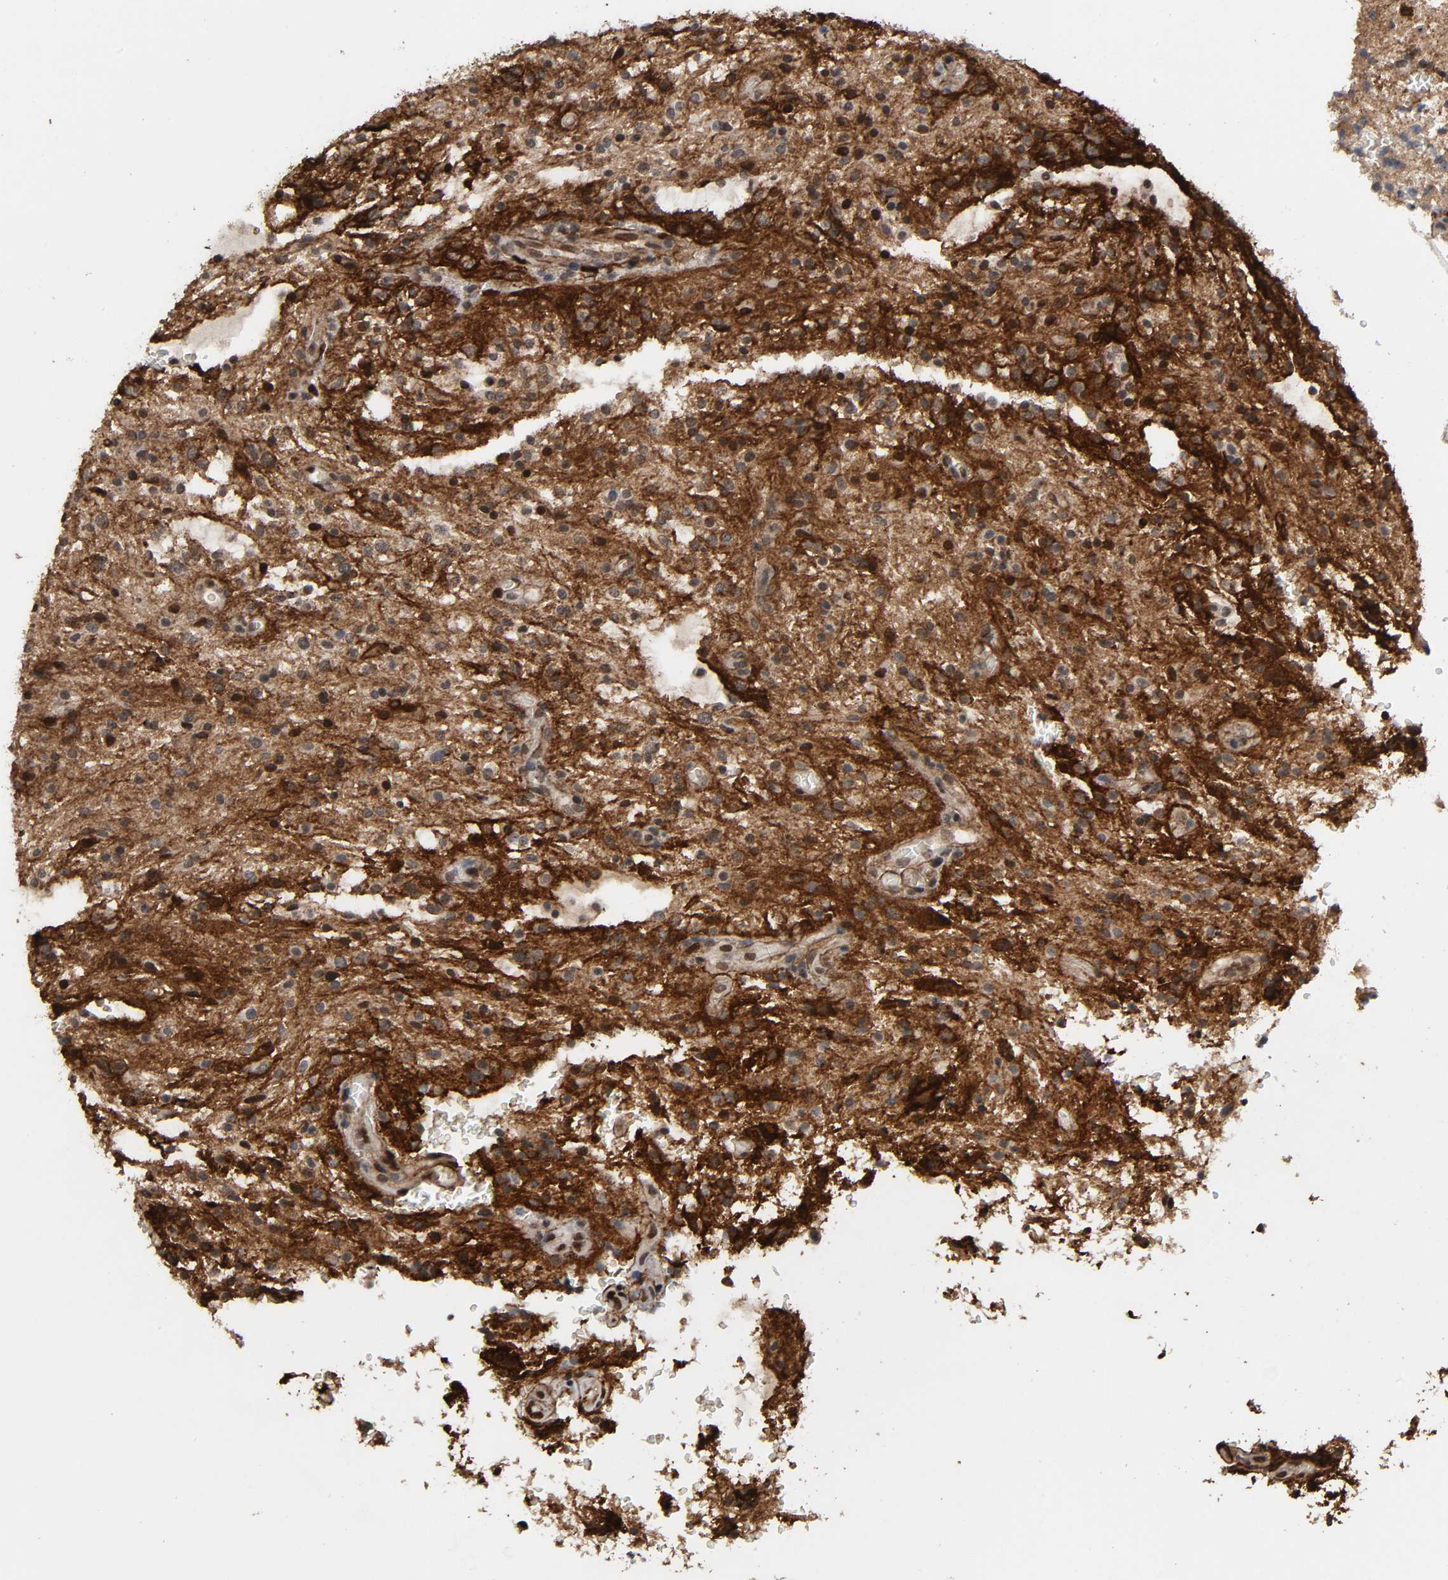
{"staining": {"intensity": "weak", "quantity": ">75%", "location": "cytoplasmic/membranous,nuclear"}, "tissue": "glioma", "cell_type": "Tumor cells", "image_type": "cancer", "snomed": [{"axis": "morphology", "description": "Glioma, malignant, NOS"}, {"axis": "topography", "description": "Cerebellum"}], "caption": "Protein expression analysis of glioma exhibits weak cytoplasmic/membranous and nuclear staining in approximately >75% of tumor cells.", "gene": "AHNAK2", "patient": {"sex": "female", "age": 10}}